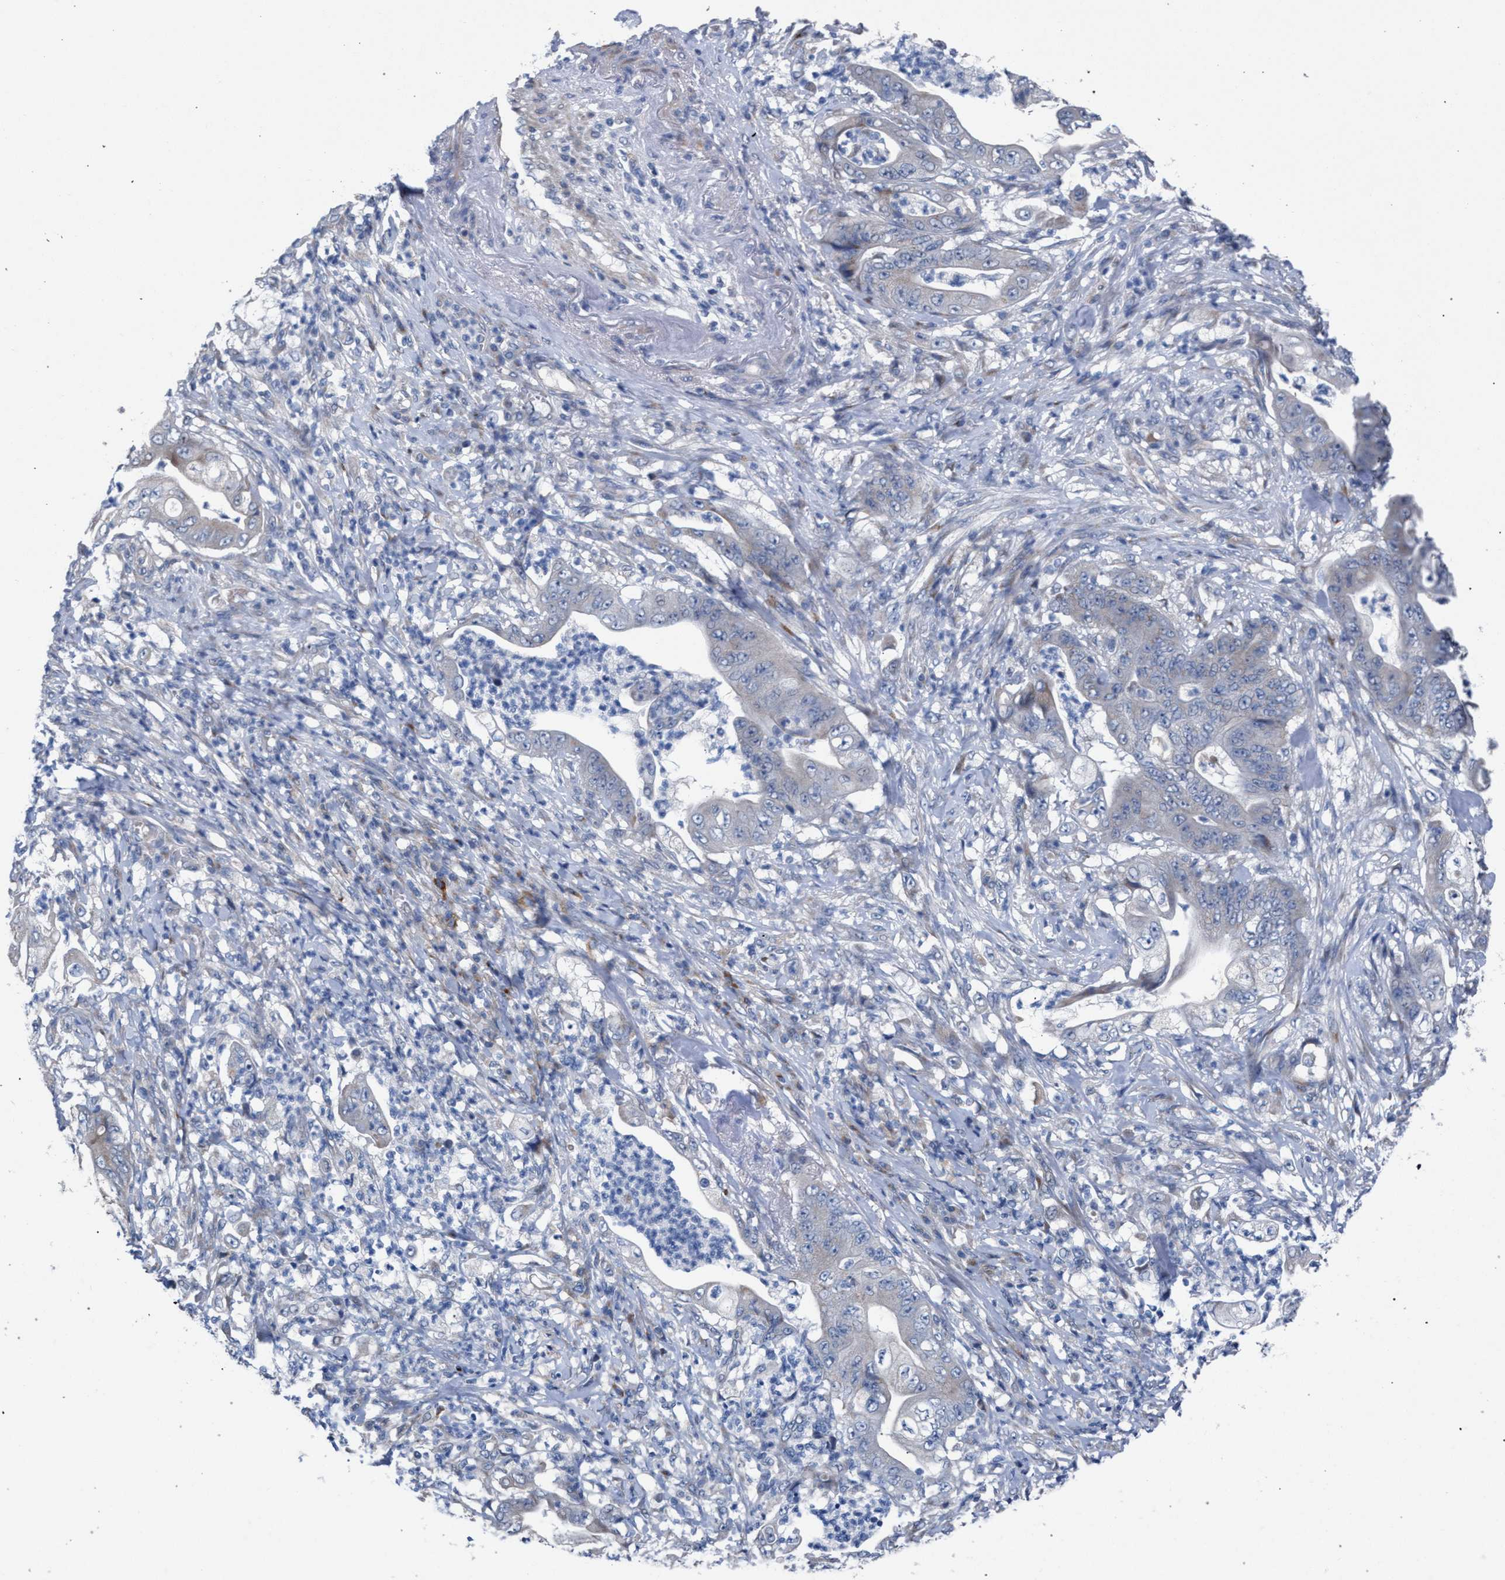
{"staining": {"intensity": "weak", "quantity": "<25%", "location": "cytoplasmic/membranous"}, "tissue": "stomach cancer", "cell_type": "Tumor cells", "image_type": "cancer", "snomed": [{"axis": "morphology", "description": "Adenocarcinoma, NOS"}, {"axis": "topography", "description": "Stomach"}], "caption": "The image displays no significant expression in tumor cells of stomach cancer (adenocarcinoma). (Brightfield microscopy of DAB (3,3'-diaminobenzidine) immunohistochemistry at high magnification).", "gene": "RNF135", "patient": {"sex": "female", "age": 73}}